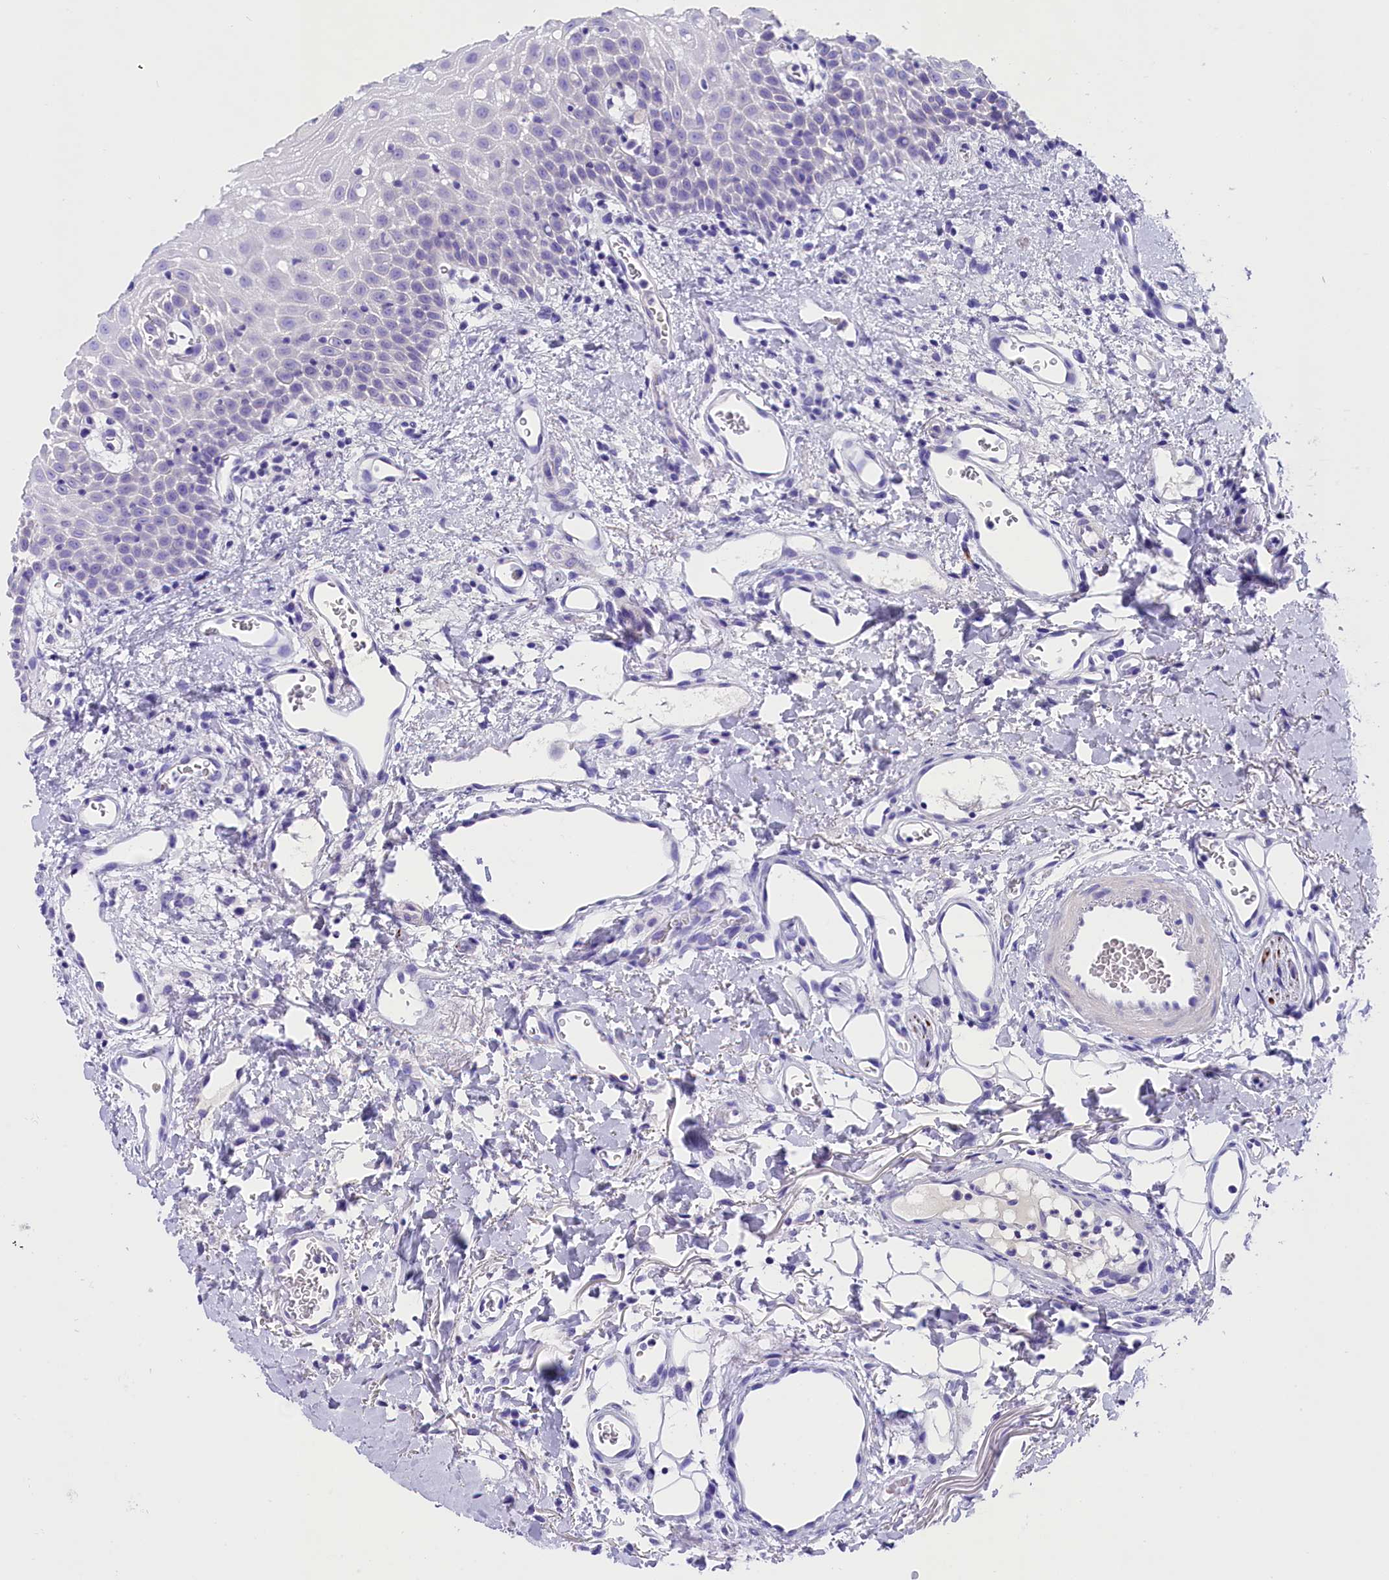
{"staining": {"intensity": "negative", "quantity": "none", "location": "none"}, "tissue": "oral mucosa", "cell_type": "Squamous epithelial cells", "image_type": "normal", "snomed": [{"axis": "morphology", "description": "Normal tissue, NOS"}, {"axis": "topography", "description": "Oral tissue"}], "caption": "Oral mucosa was stained to show a protein in brown. There is no significant staining in squamous epithelial cells. (Stains: DAB IHC with hematoxylin counter stain, Microscopy: brightfield microscopy at high magnification).", "gene": "SKIDA1", "patient": {"sex": "female", "age": 70}}